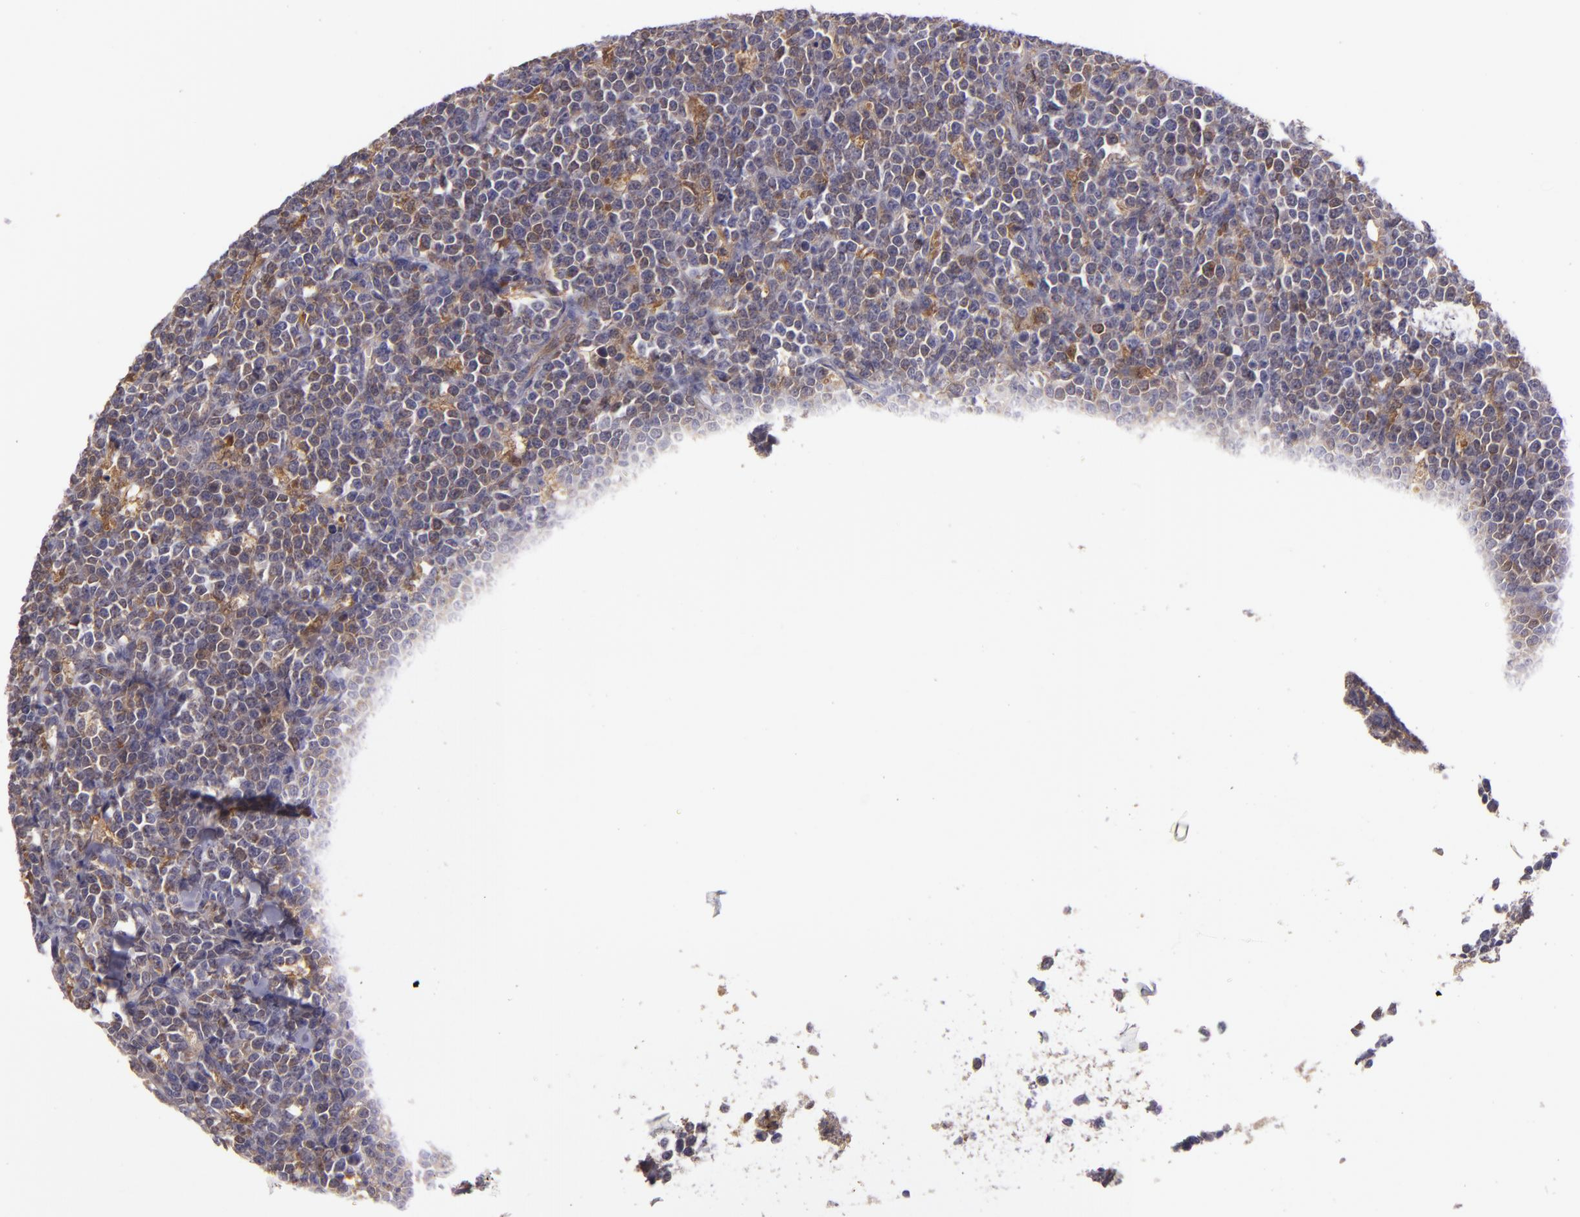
{"staining": {"intensity": "weak", "quantity": "<25%", "location": "cytoplasmic/membranous"}, "tissue": "lymphoma", "cell_type": "Tumor cells", "image_type": "cancer", "snomed": [{"axis": "morphology", "description": "Malignant lymphoma, non-Hodgkin's type, High grade"}, {"axis": "topography", "description": "Small intestine"}, {"axis": "topography", "description": "Colon"}], "caption": "Immunohistochemistry (IHC) photomicrograph of human lymphoma stained for a protein (brown), which shows no positivity in tumor cells.", "gene": "FHIT", "patient": {"sex": "male", "age": 8}}